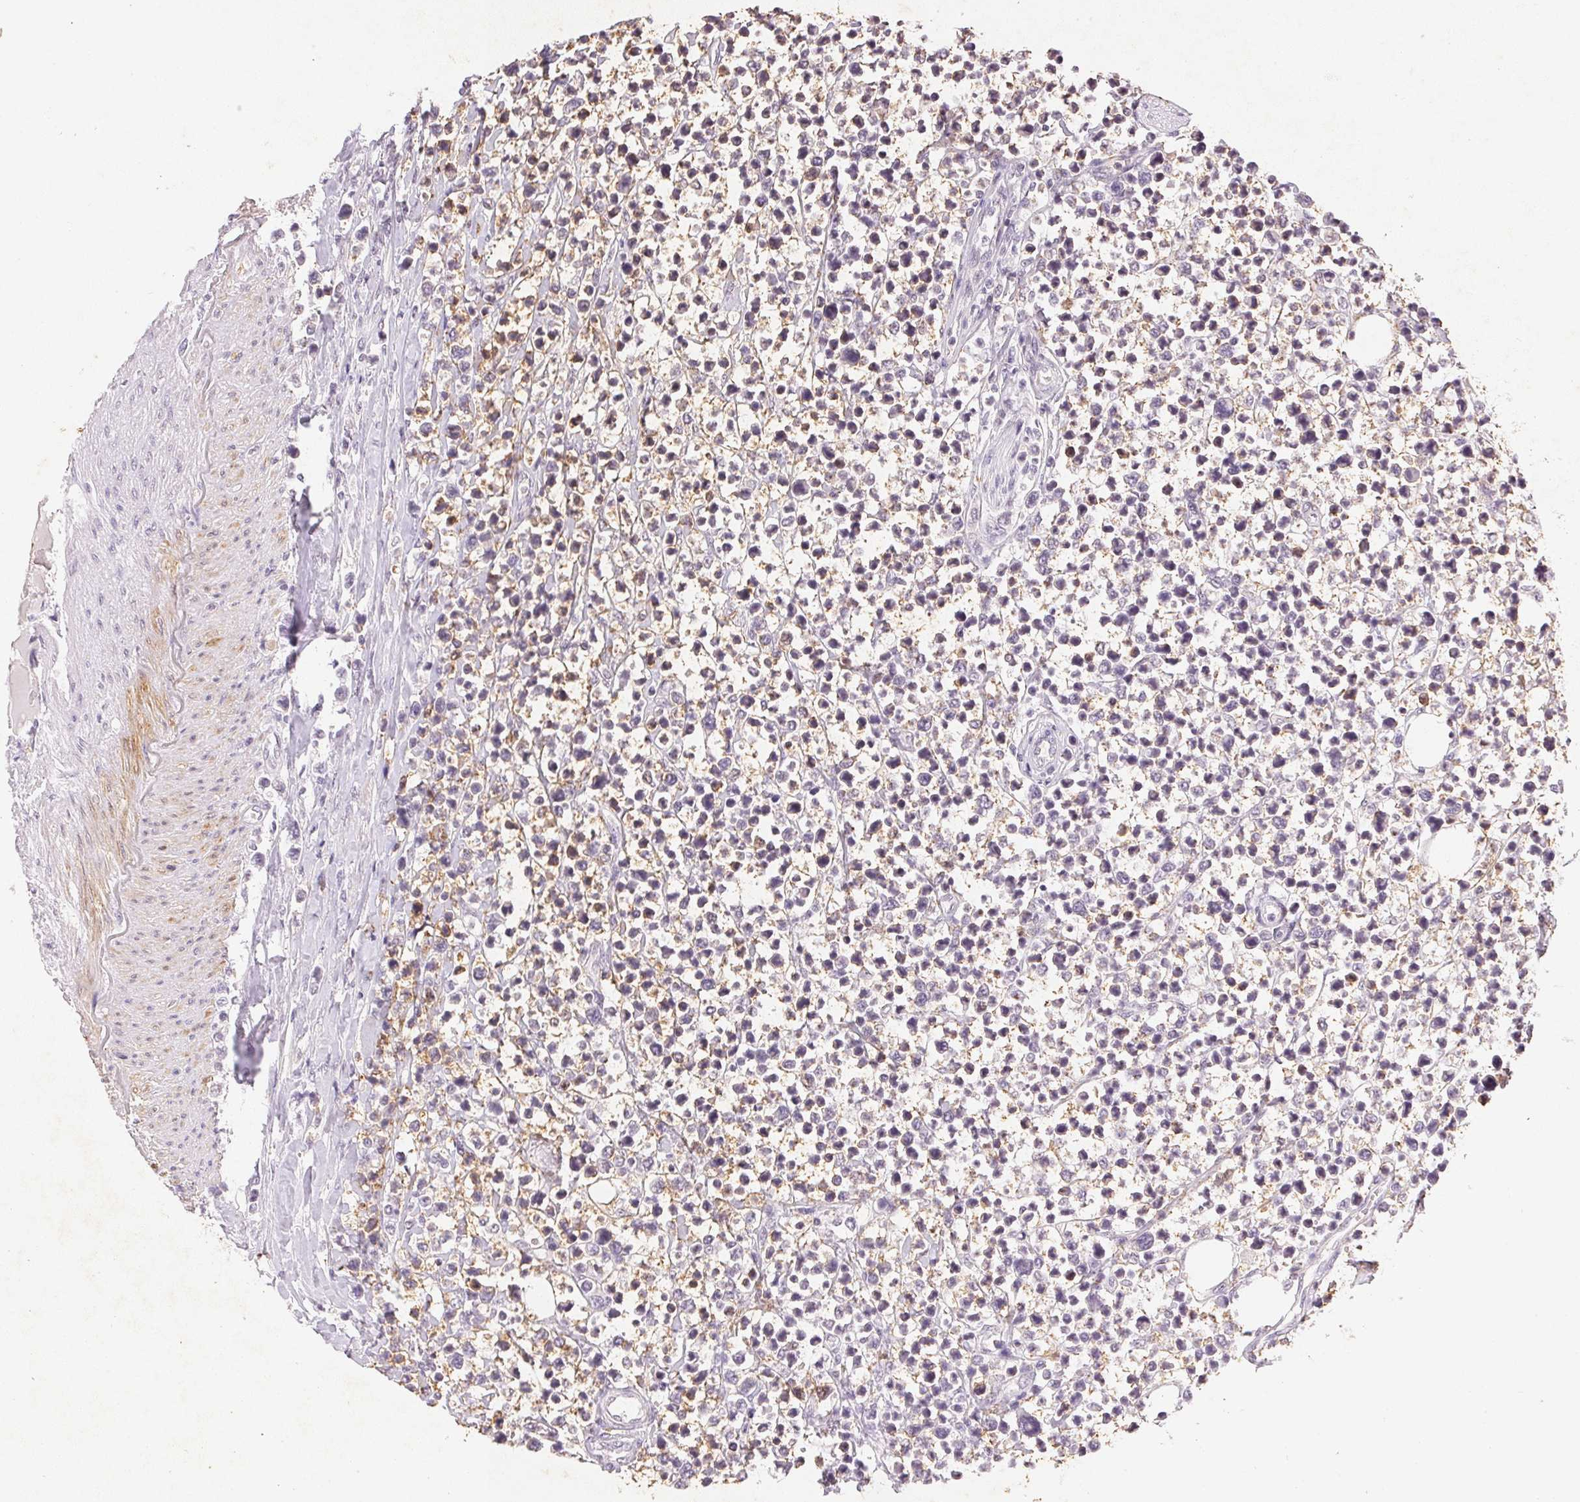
{"staining": {"intensity": "weak", "quantity": "<25%", "location": "cytoplasmic/membranous"}, "tissue": "lymphoma", "cell_type": "Tumor cells", "image_type": "cancer", "snomed": [{"axis": "morphology", "description": "Malignant lymphoma, non-Hodgkin's type, High grade"}, {"axis": "topography", "description": "Soft tissue"}], "caption": "Immunohistochemical staining of human lymphoma demonstrates no significant positivity in tumor cells.", "gene": "SMTN", "patient": {"sex": "female", "age": 56}}